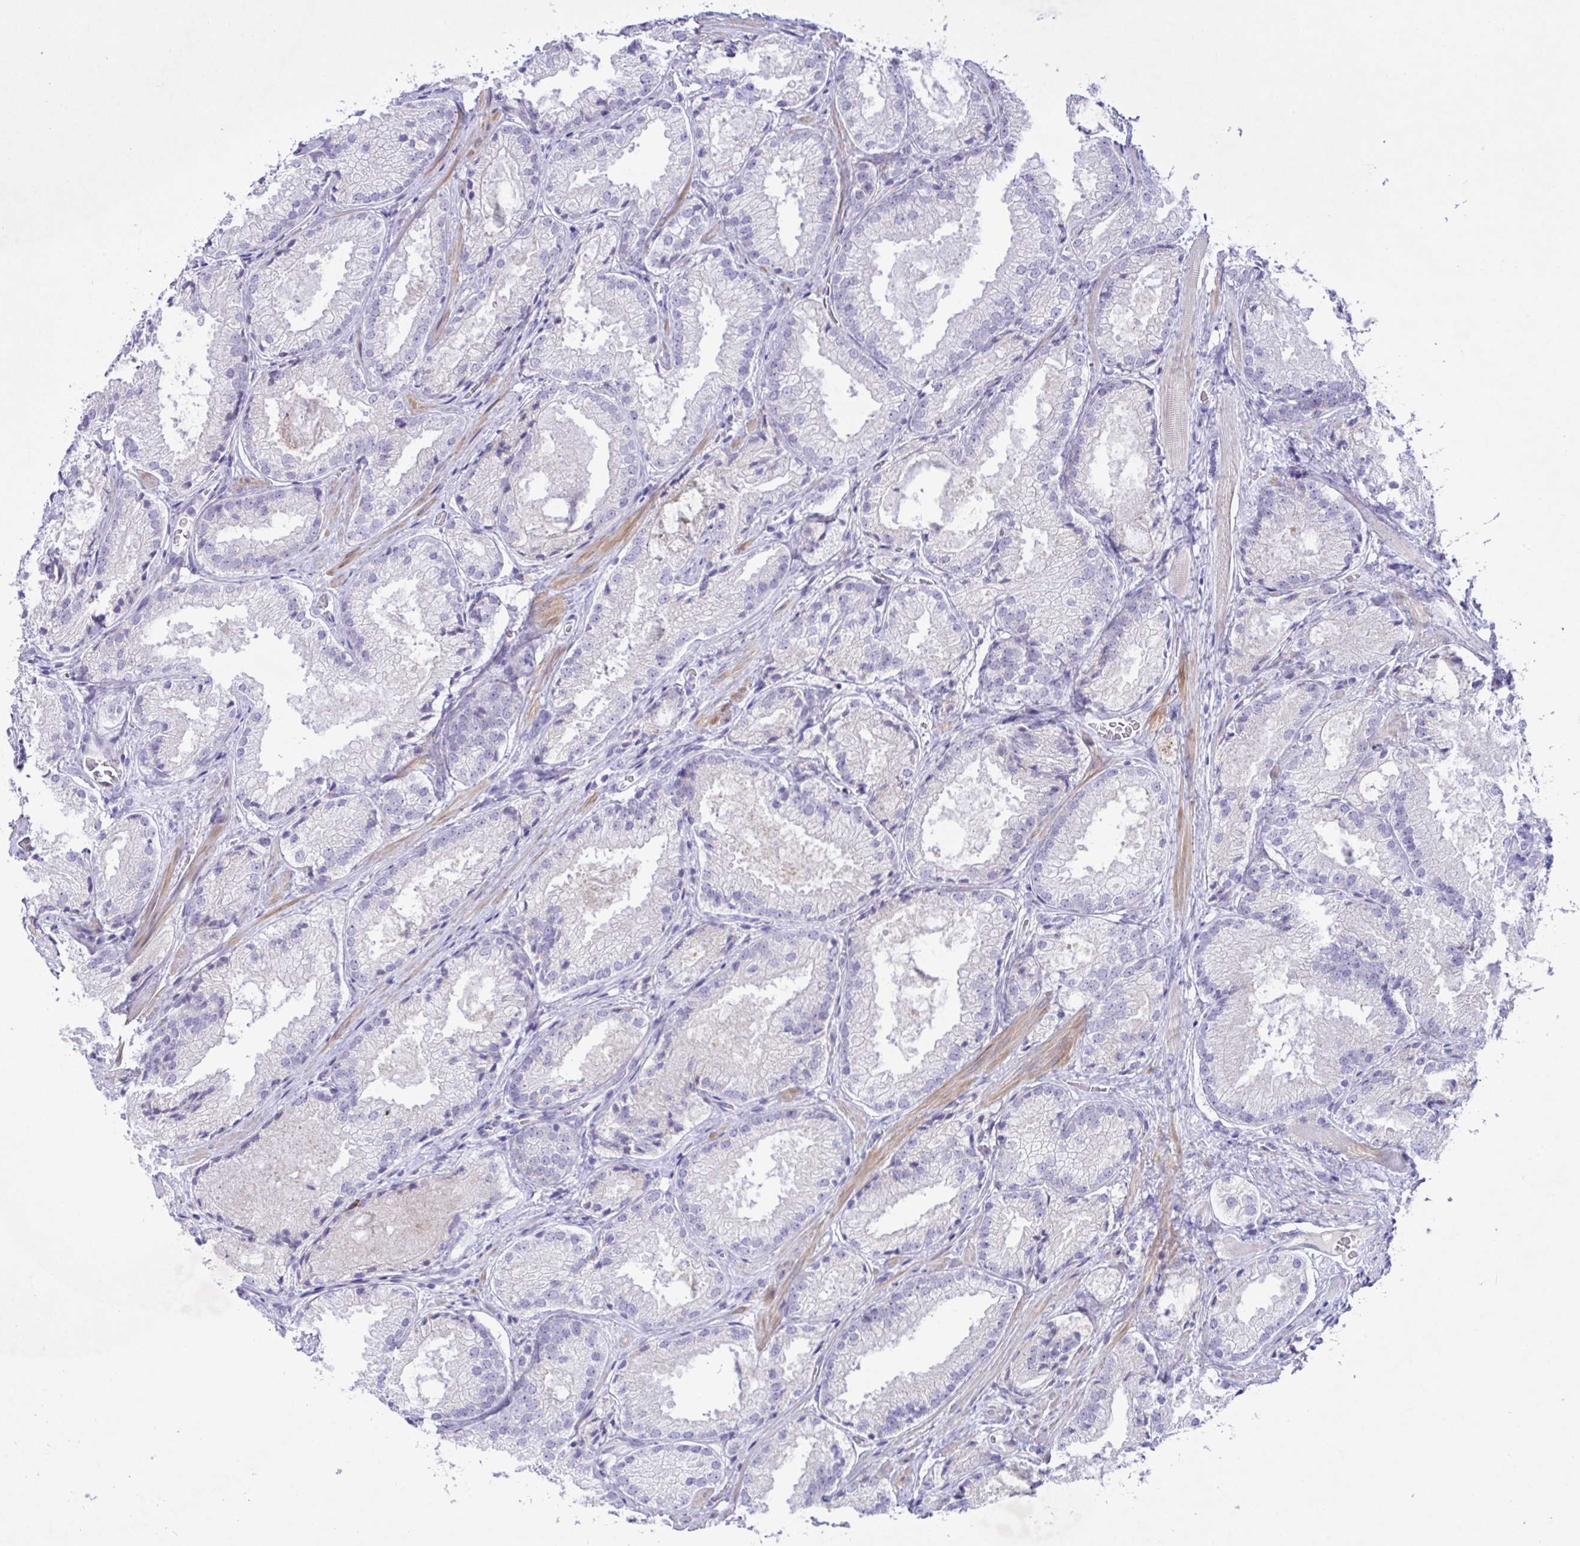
{"staining": {"intensity": "negative", "quantity": "none", "location": "none"}, "tissue": "prostate cancer", "cell_type": "Tumor cells", "image_type": "cancer", "snomed": [{"axis": "morphology", "description": "Adenocarcinoma, High grade"}, {"axis": "topography", "description": "Prostate"}], "caption": "The image demonstrates no significant expression in tumor cells of prostate adenocarcinoma (high-grade).", "gene": "FAM86B1", "patient": {"sex": "male", "age": 68}}